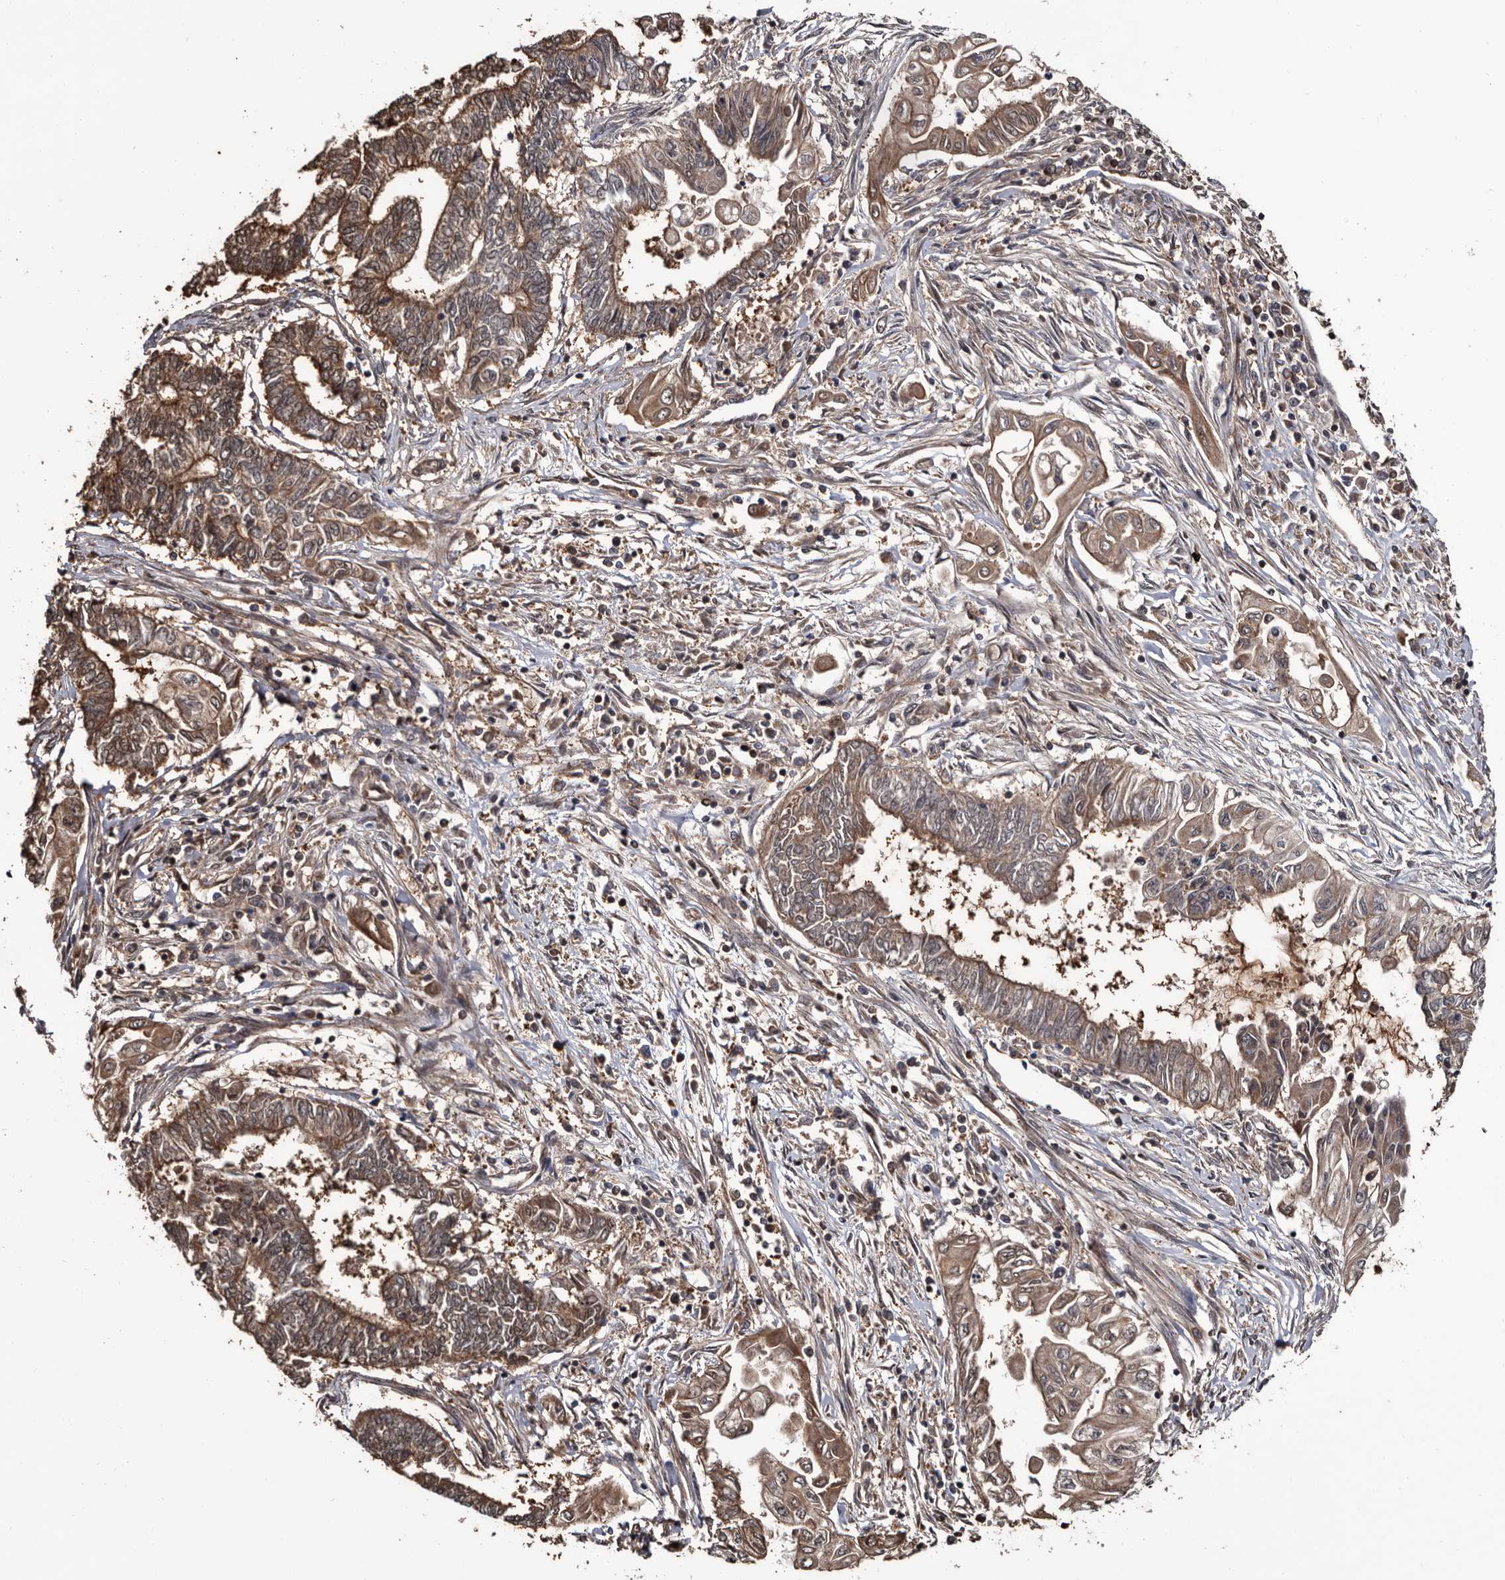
{"staining": {"intensity": "moderate", "quantity": ">75%", "location": "cytoplasmic/membranous"}, "tissue": "endometrial cancer", "cell_type": "Tumor cells", "image_type": "cancer", "snomed": [{"axis": "morphology", "description": "Adenocarcinoma, NOS"}, {"axis": "topography", "description": "Uterus"}, {"axis": "topography", "description": "Endometrium"}], "caption": "A photomicrograph of adenocarcinoma (endometrial) stained for a protein displays moderate cytoplasmic/membranous brown staining in tumor cells.", "gene": "TTI2", "patient": {"sex": "female", "age": 70}}